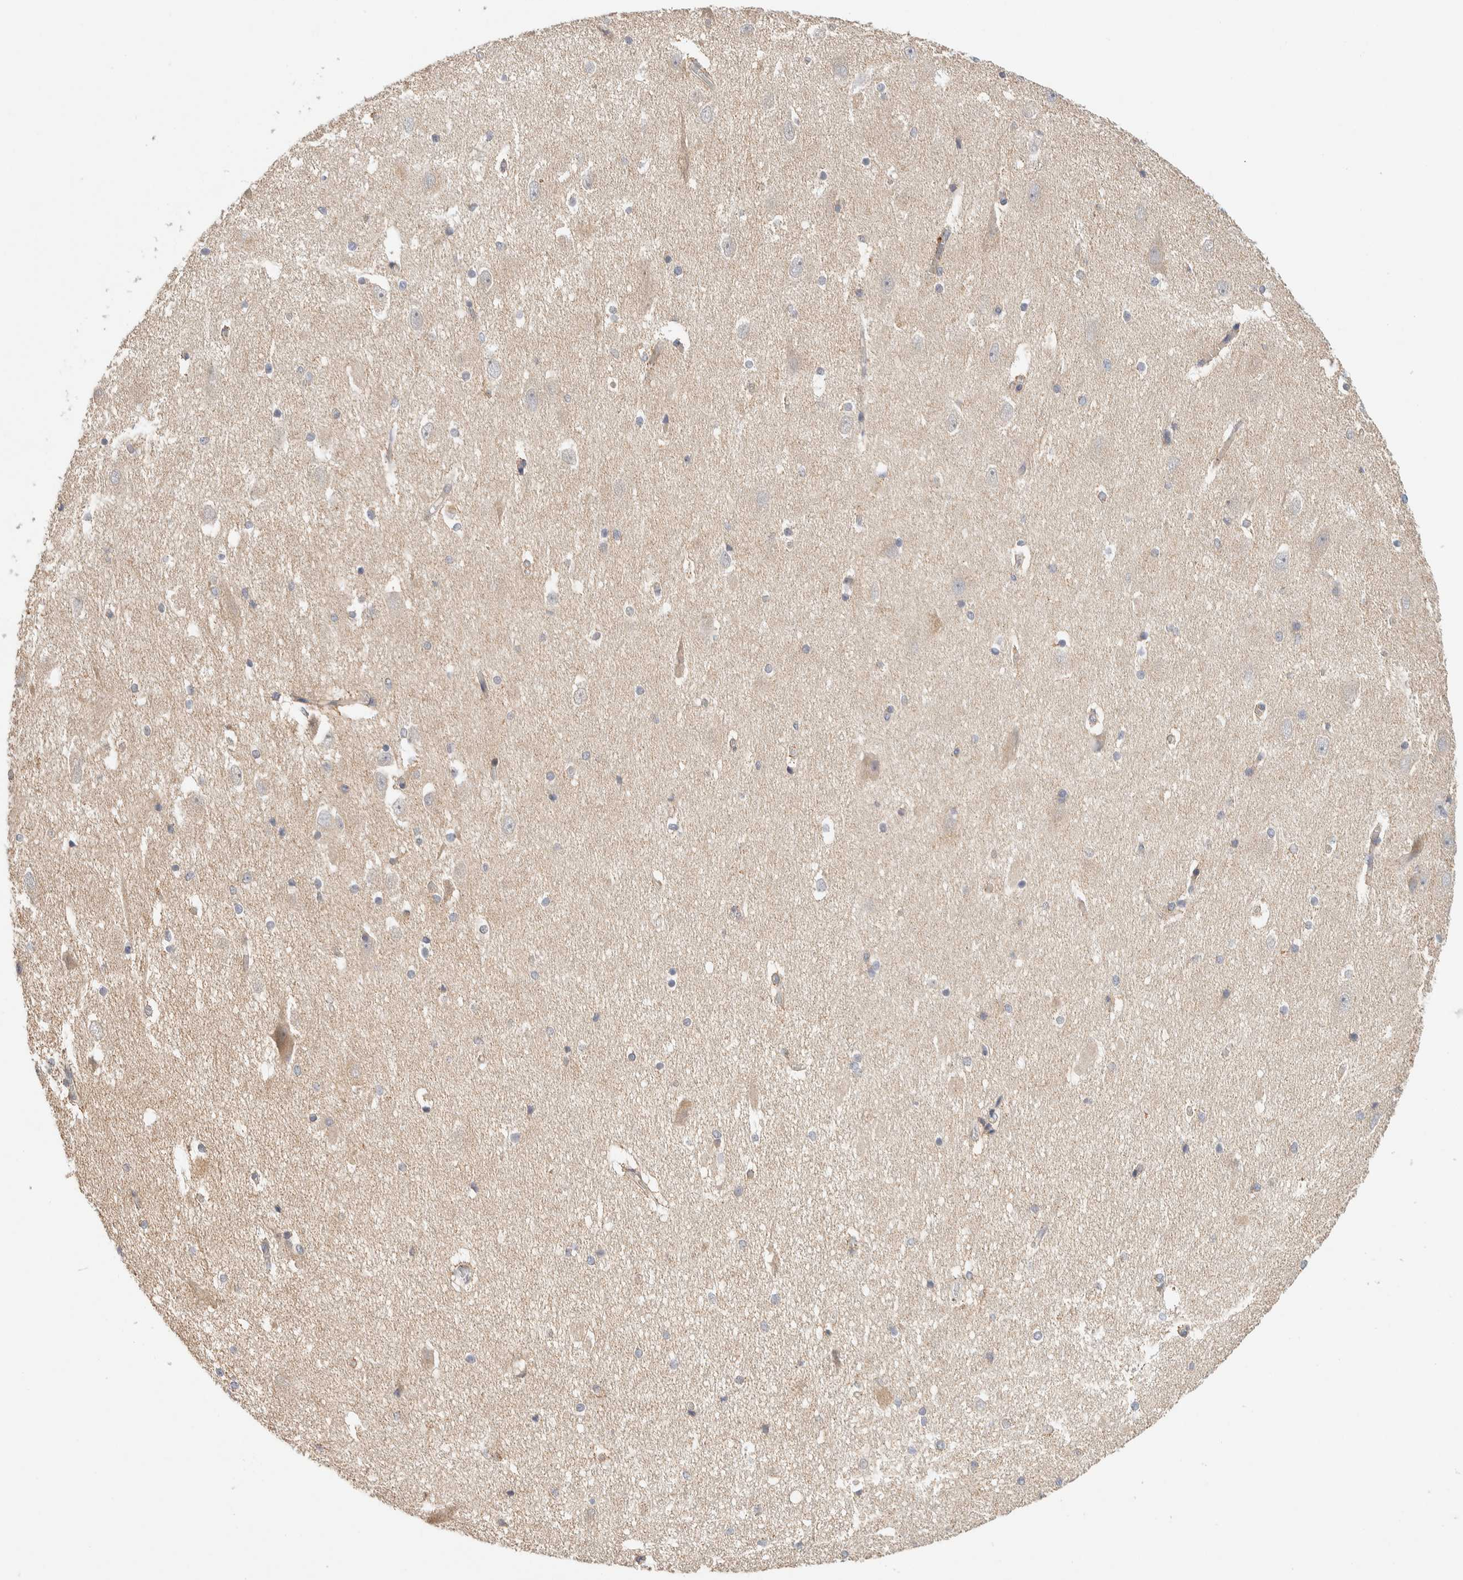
{"staining": {"intensity": "weak", "quantity": "25%-75%", "location": "cytoplasmic/membranous"}, "tissue": "hippocampus", "cell_type": "Glial cells", "image_type": "normal", "snomed": [{"axis": "morphology", "description": "Normal tissue, NOS"}, {"axis": "topography", "description": "Hippocampus"}], "caption": "Protein expression analysis of normal human hippocampus reveals weak cytoplasmic/membranous expression in approximately 25%-75% of glial cells. The protein is shown in brown color, while the nuclei are stained blue.", "gene": "KIF9", "patient": {"sex": "female", "age": 19}}